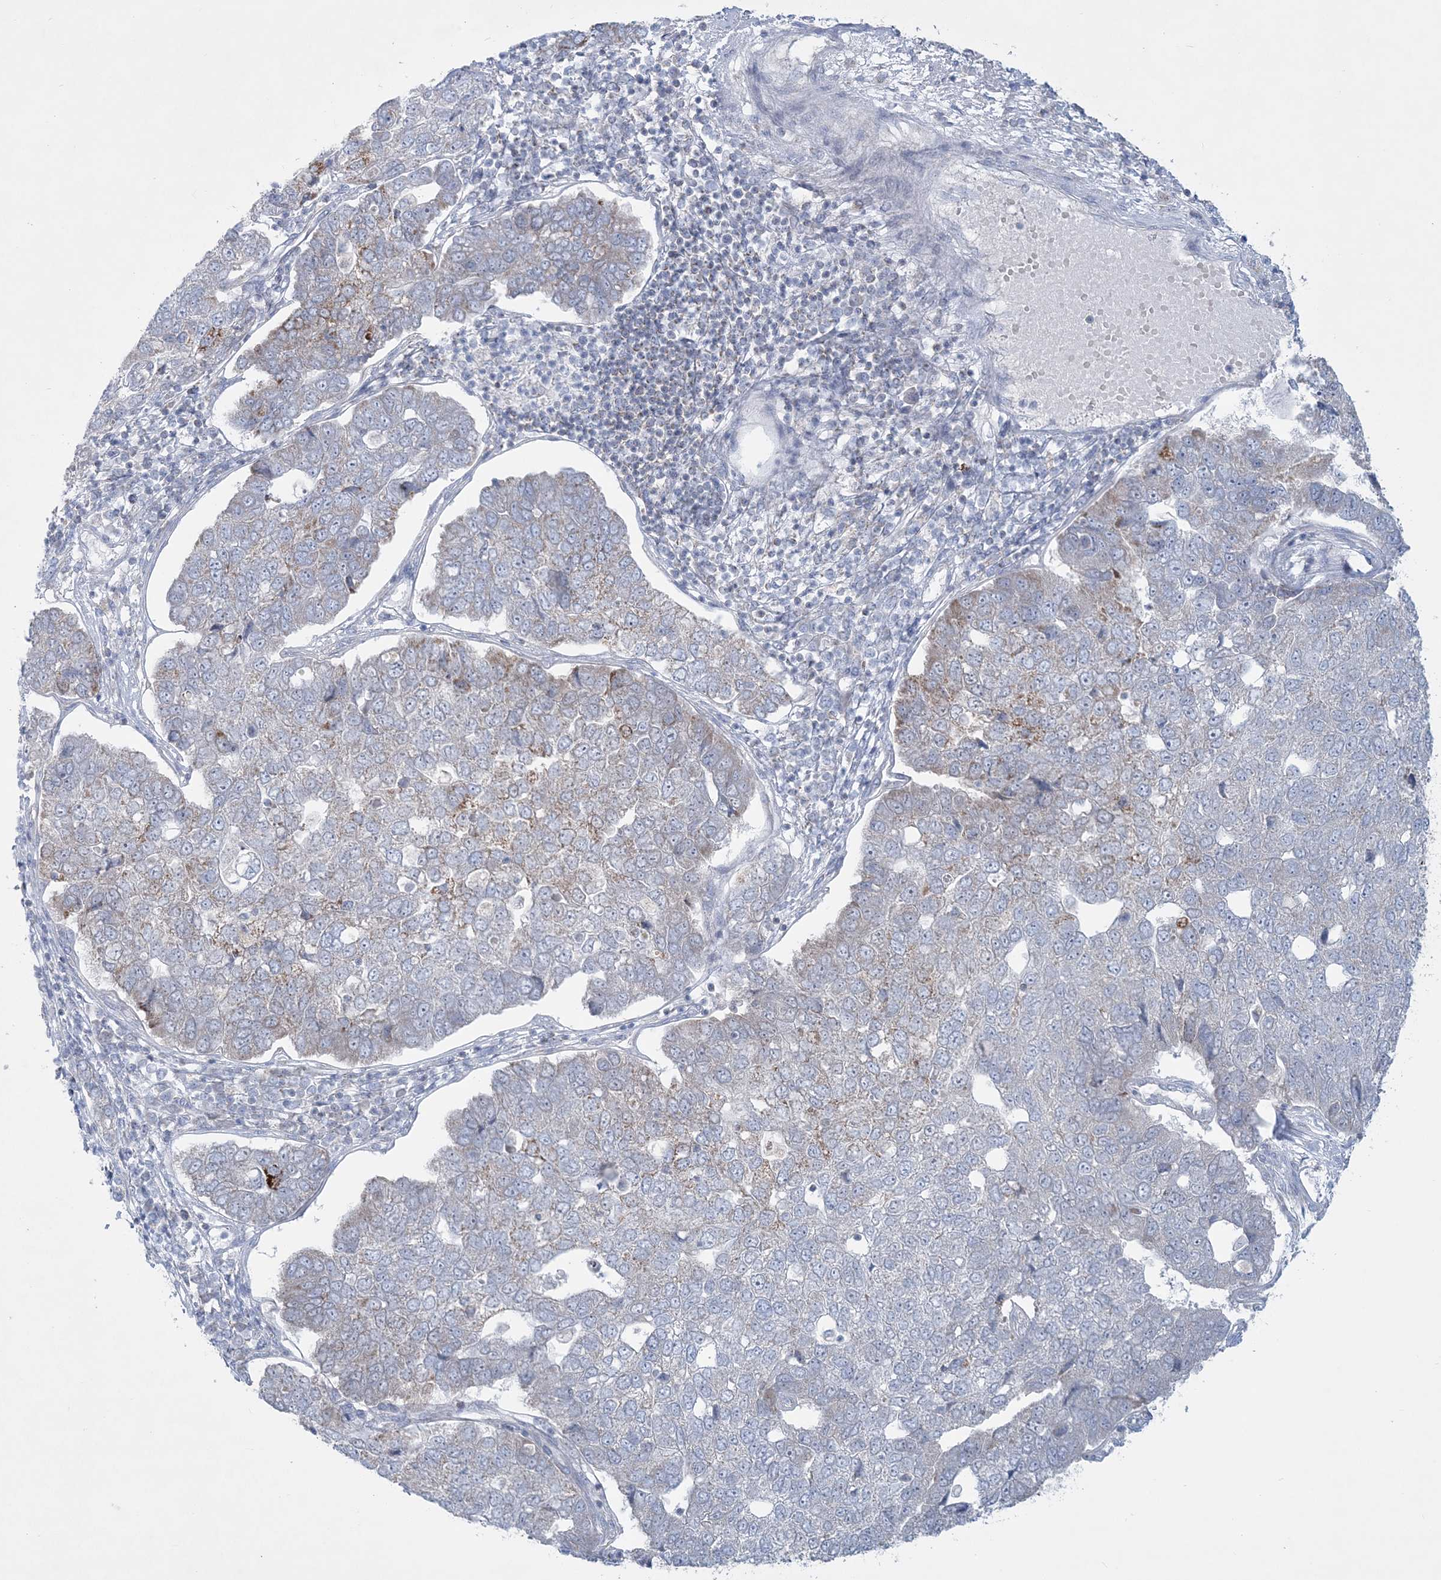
{"staining": {"intensity": "weak", "quantity": "<25%", "location": "cytoplasmic/membranous"}, "tissue": "pancreatic cancer", "cell_type": "Tumor cells", "image_type": "cancer", "snomed": [{"axis": "morphology", "description": "Adenocarcinoma, NOS"}, {"axis": "topography", "description": "Pancreas"}], "caption": "Tumor cells show no significant positivity in pancreatic adenocarcinoma.", "gene": "TBC1D7", "patient": {"sex": "female", "age": 61}}